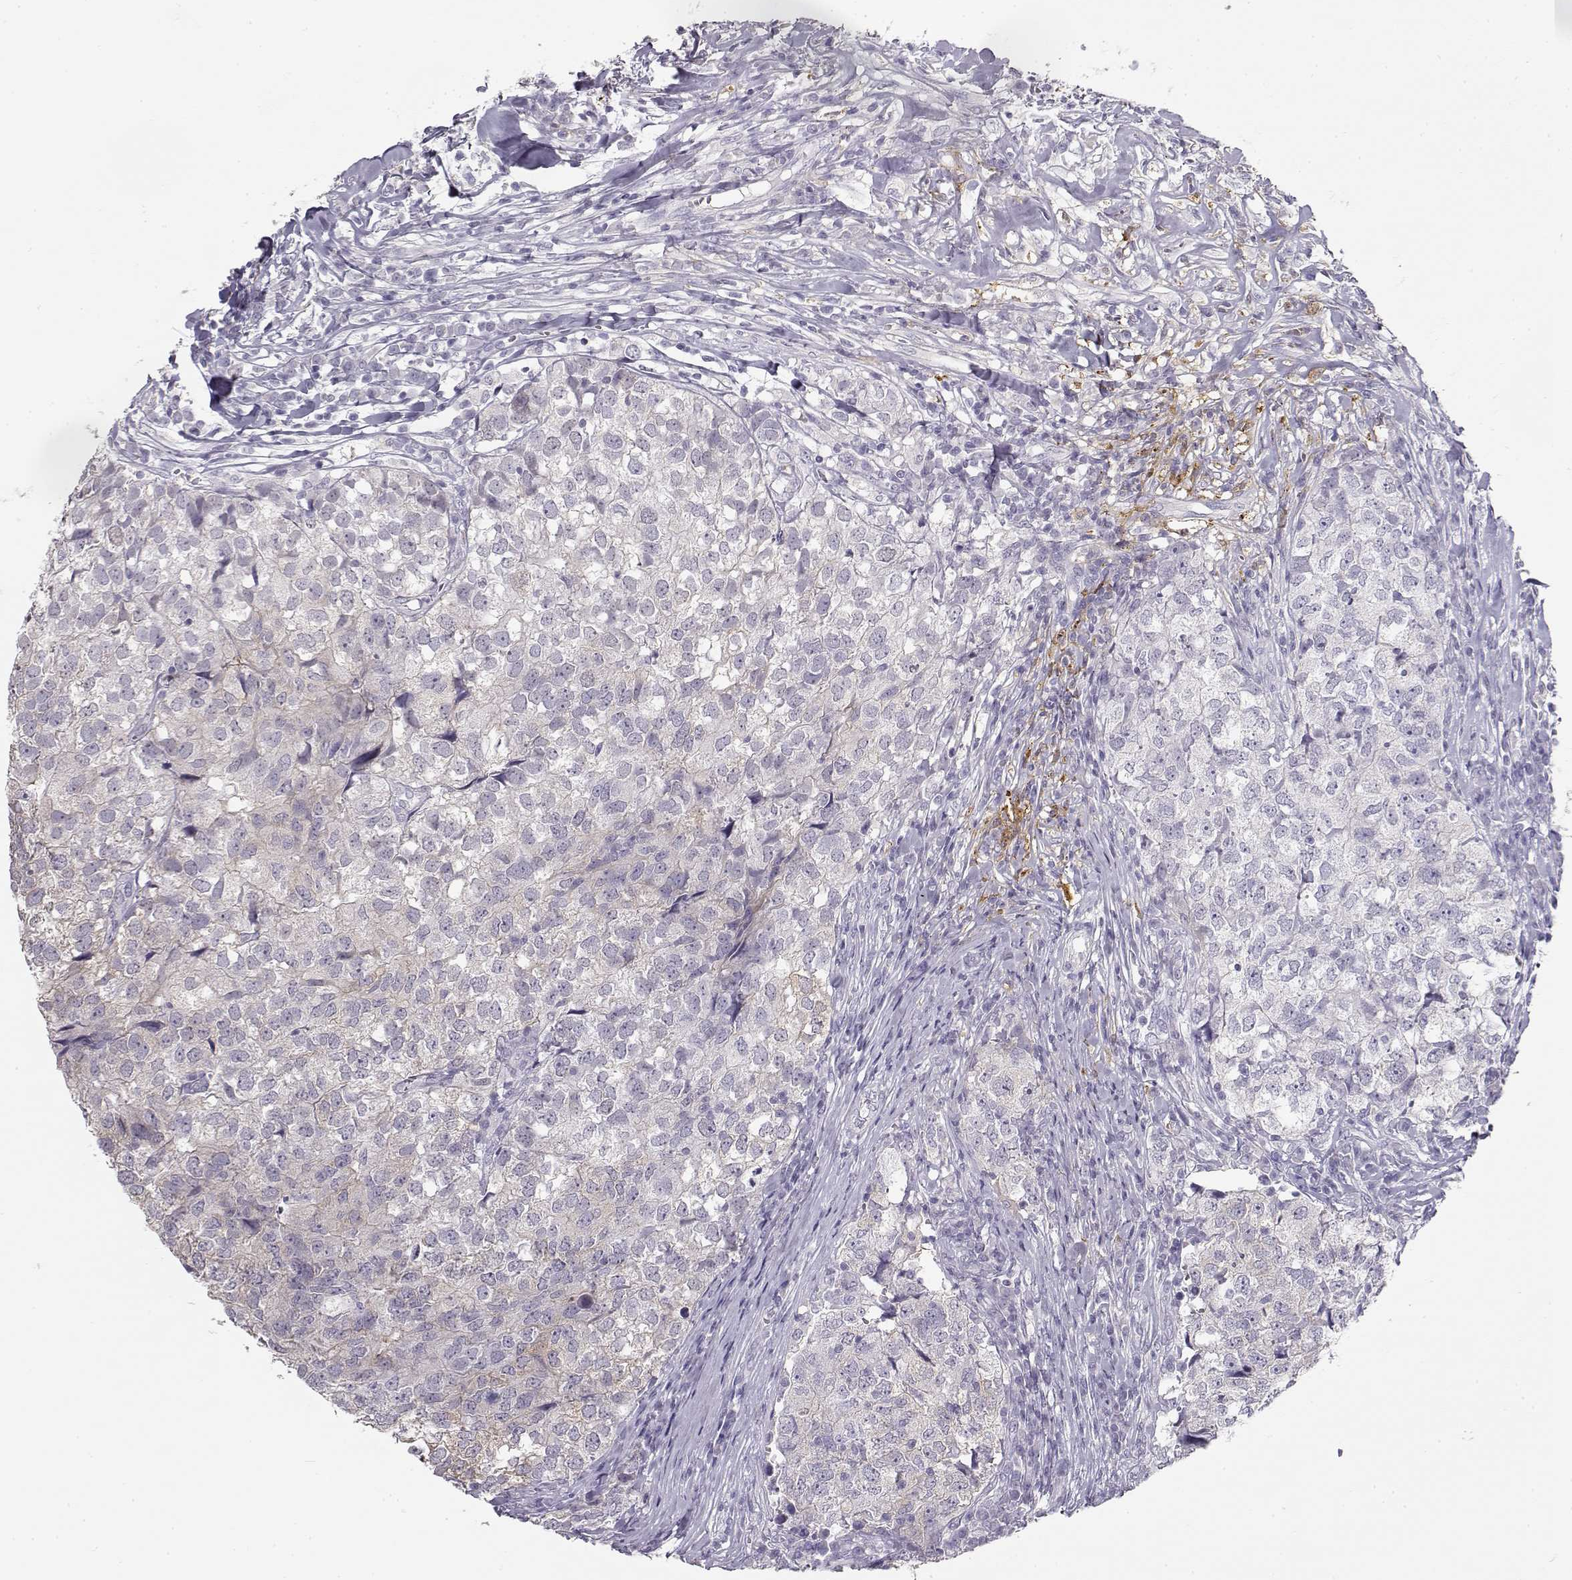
{"staining": {"intensity": "negative", "quantity": "none", "location": "none"}, "tissue": "breast cancer", "cell_type": "Tumor cells", "image_type": "cancer", "snomed": [{"axis": "morphology", "description": "Duct carcinoma"}, {"axis": "topography", "description": "Breast"}], "caption": "Tumor cells are negative for brown protein staining in breast infiltrating ductal carcinoma.", "gene": "NUTM1", "patient": {"sex": "female", "age": 30}}